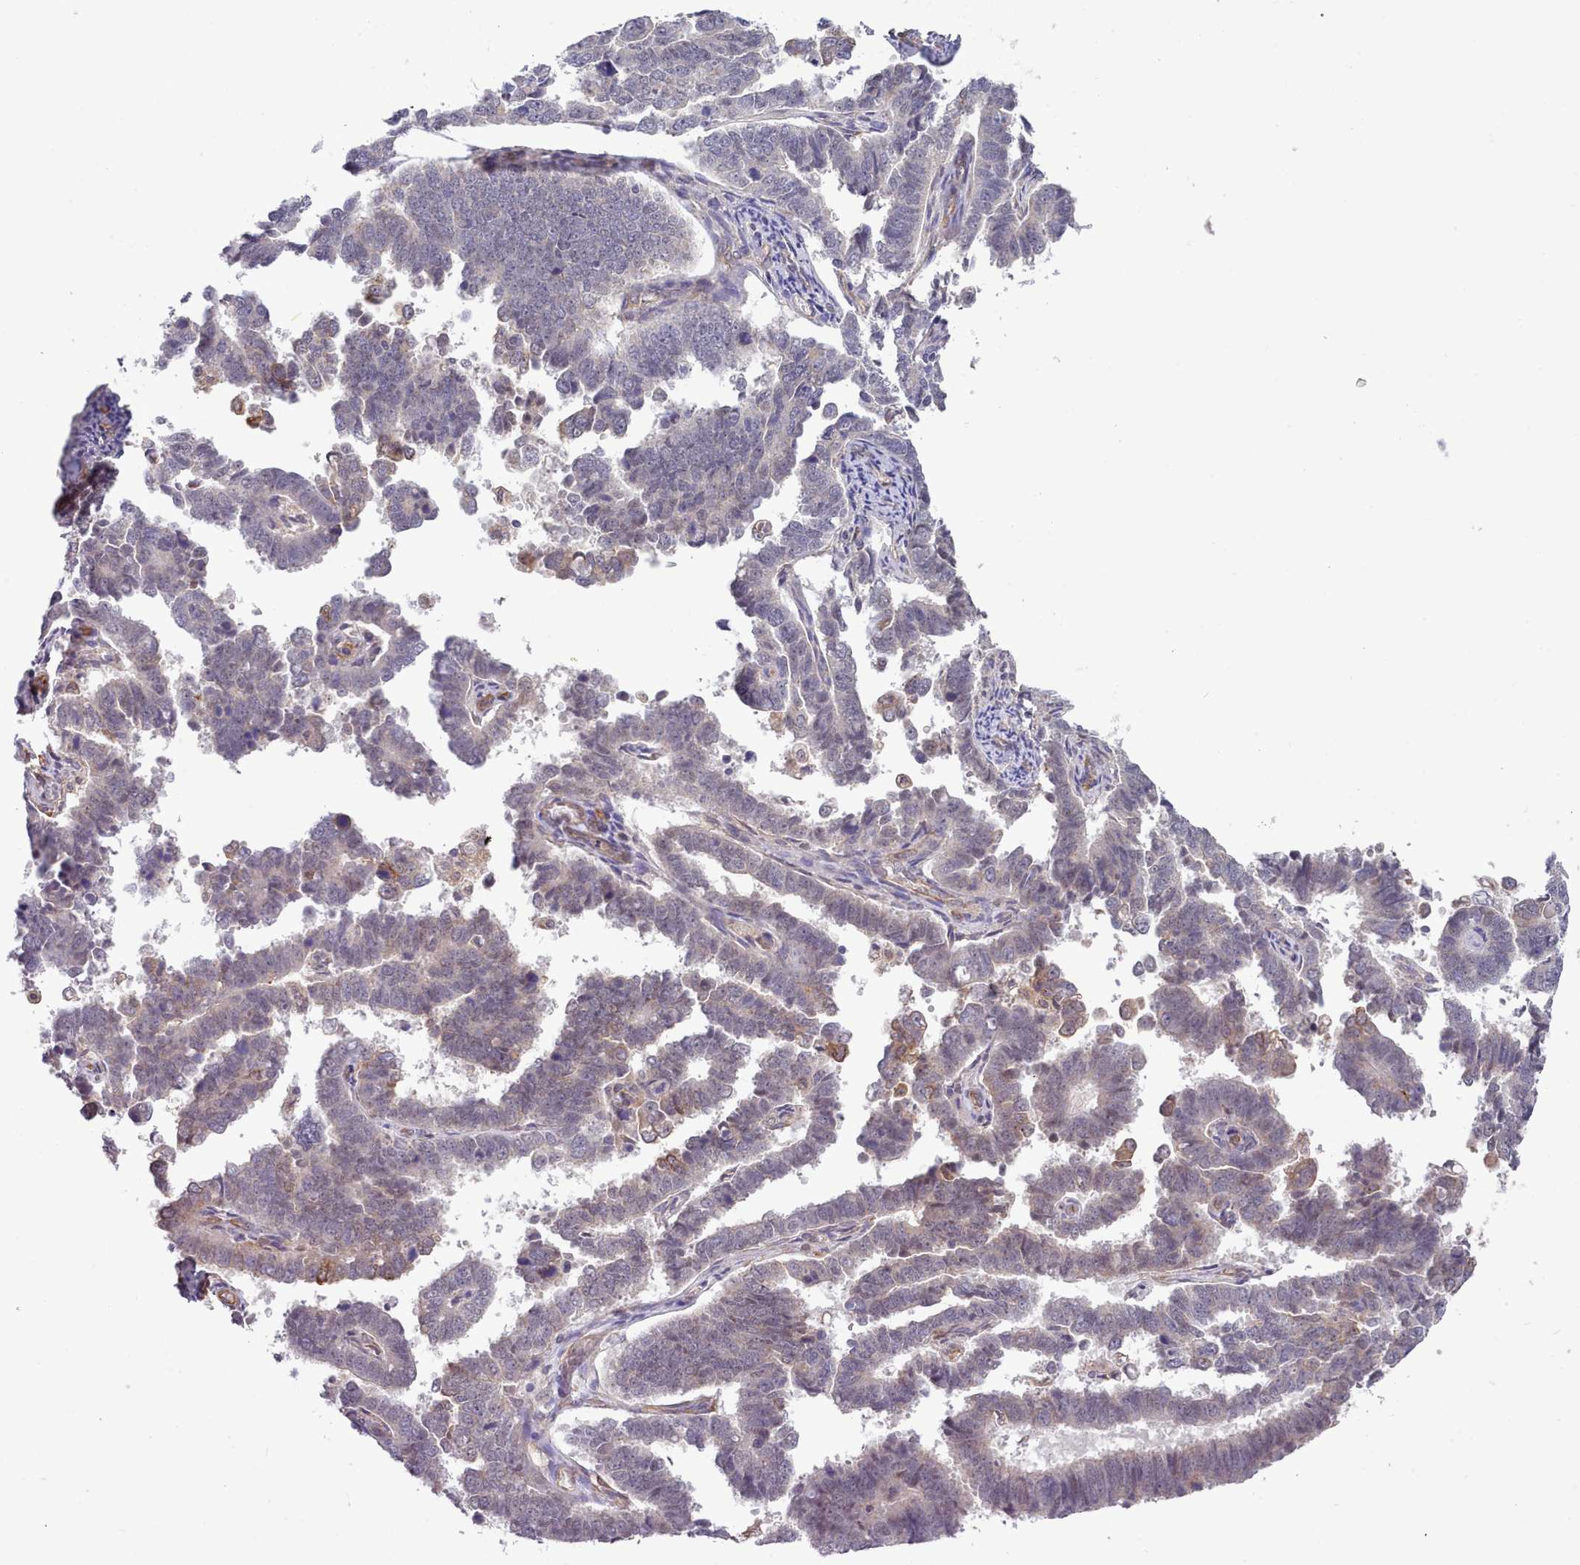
{"staining": {"intensity": "weak", "quantity": "25%-75%", "location": "cytoplasmic/membranous"}, "tissue": "endometrial cancer", "cell_type": "Tumor cells", "image_type": "cancer", "snomed": [{"axis": "morphology", "description": "Adenocarcinoma, NOS"}, {"axis": "topography", "description": "Endometrium"}], "caption": "This micrograph reveals immunohistochemistry staining of human endometrial adenocarcinoma, with low weak cytoplasmic/membranous positivity in about 25%-75% of tumor cells.", "gene": "ZC3H13", "patient": {"sex": "female", "age": 75}}